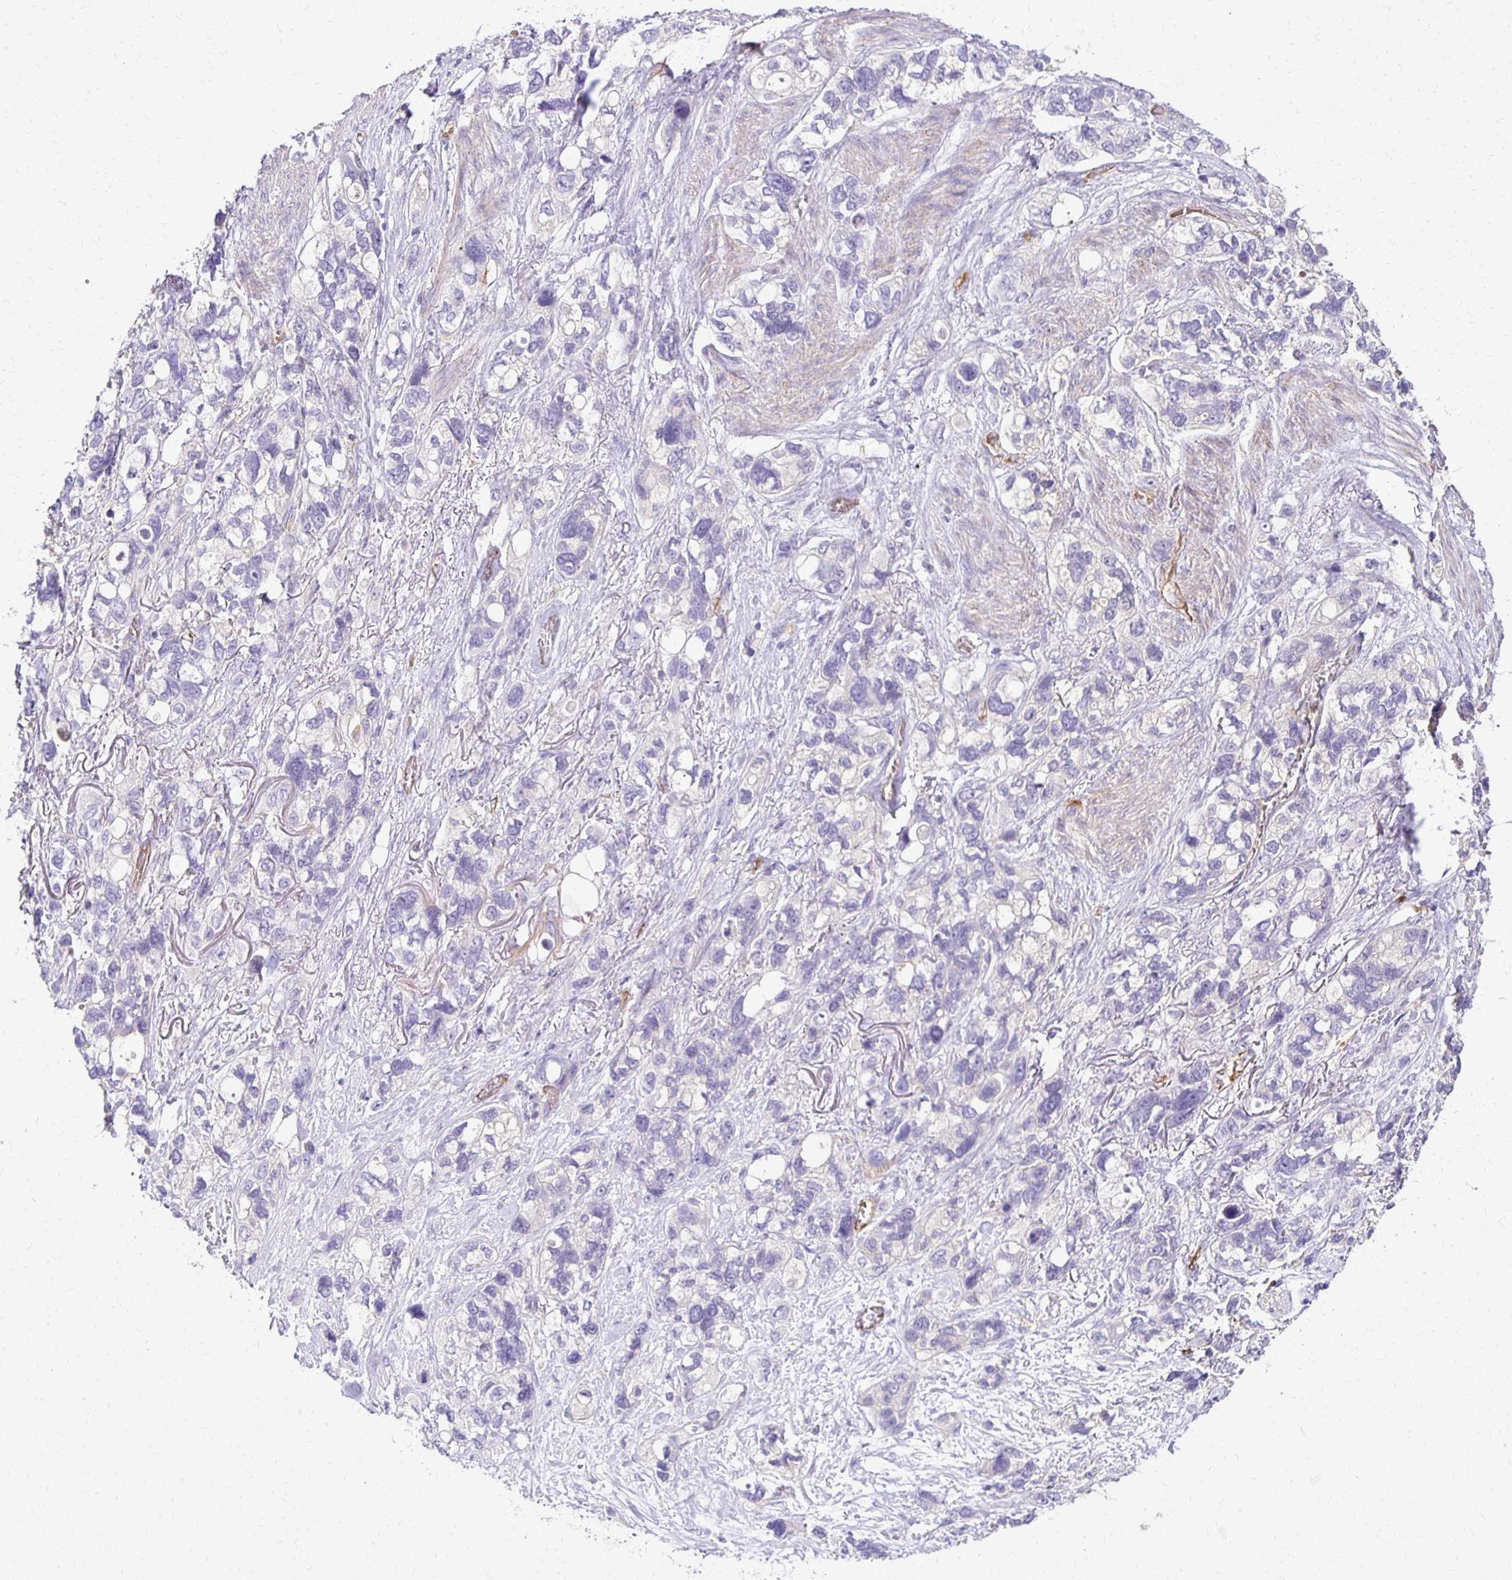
{"staining": {"intensity": "negative", "quantity": "none", "location": "none"}, "tissue": "stomach cancer", "cell_type": "Tumor cells", "image_type": "cancer", "snomed": [{"axis": "morphology", "description": "Adenocarcinoma, NOS"}, {"axis": "topography", "description": "Stomach, upper"}], "caption": "Immunohistochemistry (IHC) micrograph of stomach adenocarcinoma stained for a protein (brown), which exhibits no expression in tumor cells.", "gene": "TTYH1", "patient": {"sex": "female", "age": 81}}